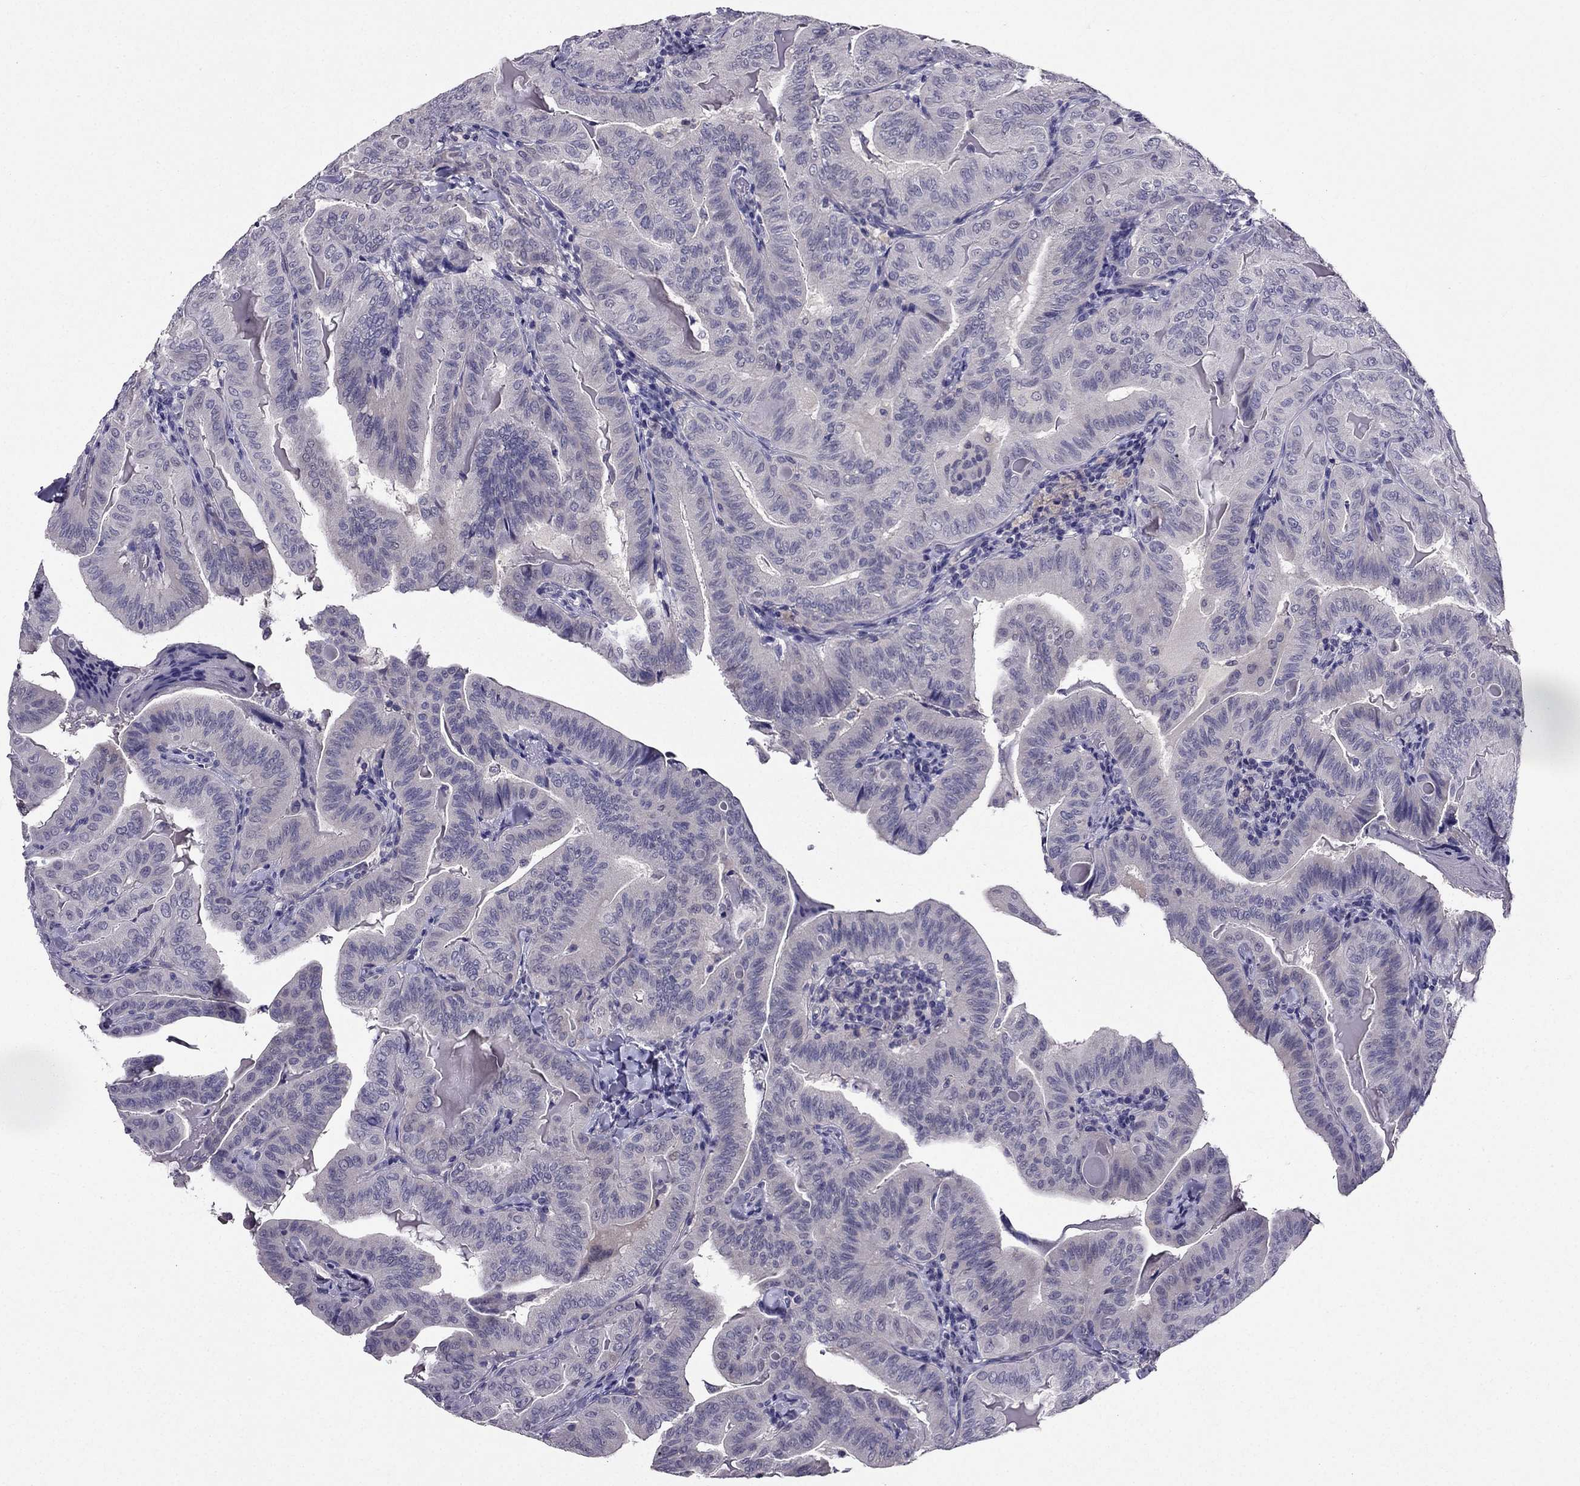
{"staining": {"intensity": "negative", "quantity": "none", "location": "none"}, "tissue": "thyroid cancer", "cell_type": "Tumor cells", "image_type": "cancer", "snomed": [{"axis": "morphology", "description": "Papillary adenocarcinoma, NOS"}, {"axis": "topography", "description": "Thyroid gland"}], "caption": "Tumor cells show no significant protein expression in thyroid papillary adenocarcinoma. (DAB (3,3'-diaminobenzidine) immunohistochemistry, high magnification).", "gene": "DUSP15", "patient": {"sex": "female", "age": 68}}